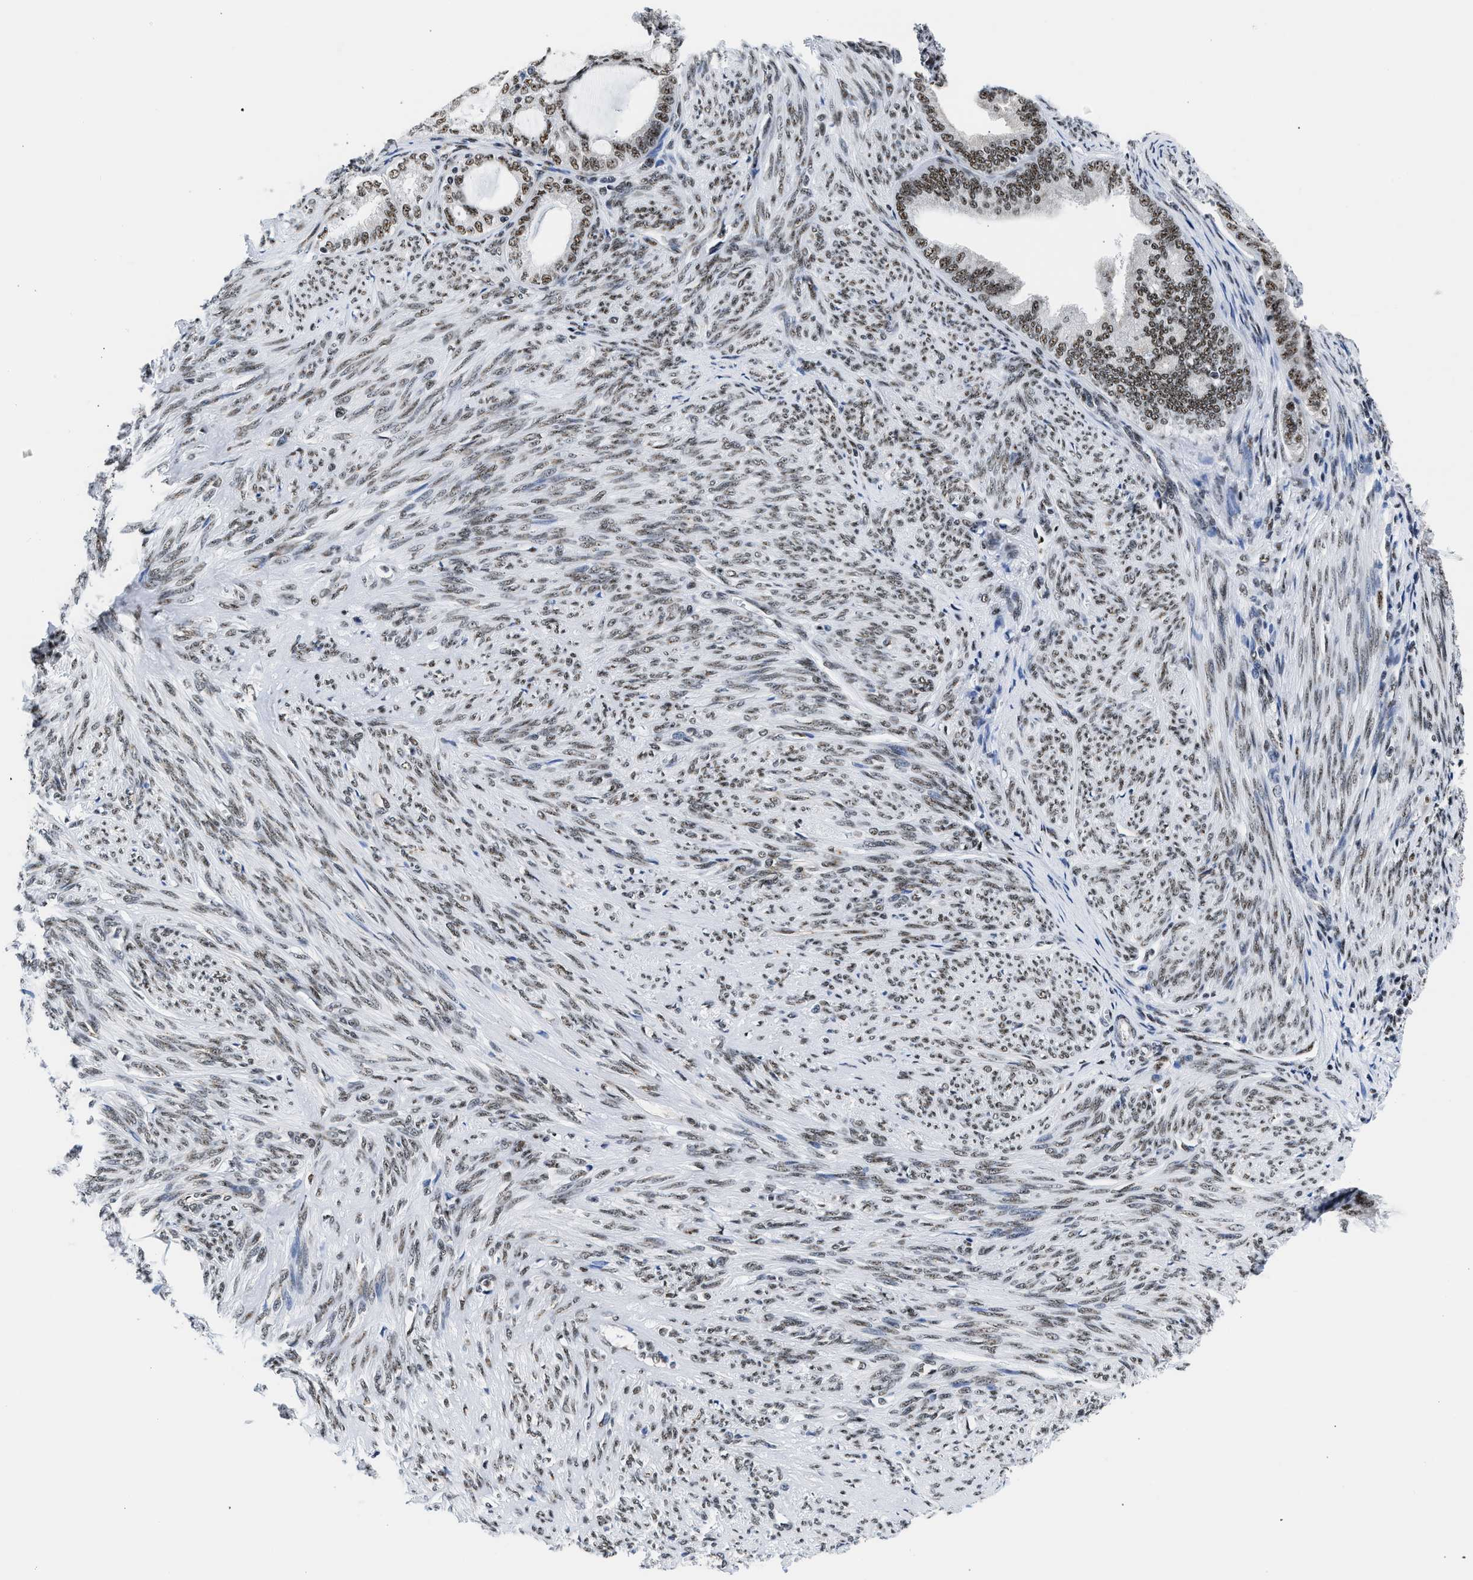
{"staining": {"intensity": "moderate", "quantity": ">75%", "location": "nuclear"}, "tissue": "endometrial cancer", "cell_type": "Tumor cells", "image_type": "cancer", "snomed": [{"axis": "morphology", "description": "Adenocarcinoma, NOS"}, {"axis": "topography", "description": "Endometrium"}], "caption": "The photomicrograph reveals staining of endometrial cancer, revealing moderate nuclear protein expression (brown color) within tumor cells. The protein of interest is shown in brown color, while the nuclei are stained blue.", "gene": "RBM8A", "patient": {"sex": "female", "age": 86}}